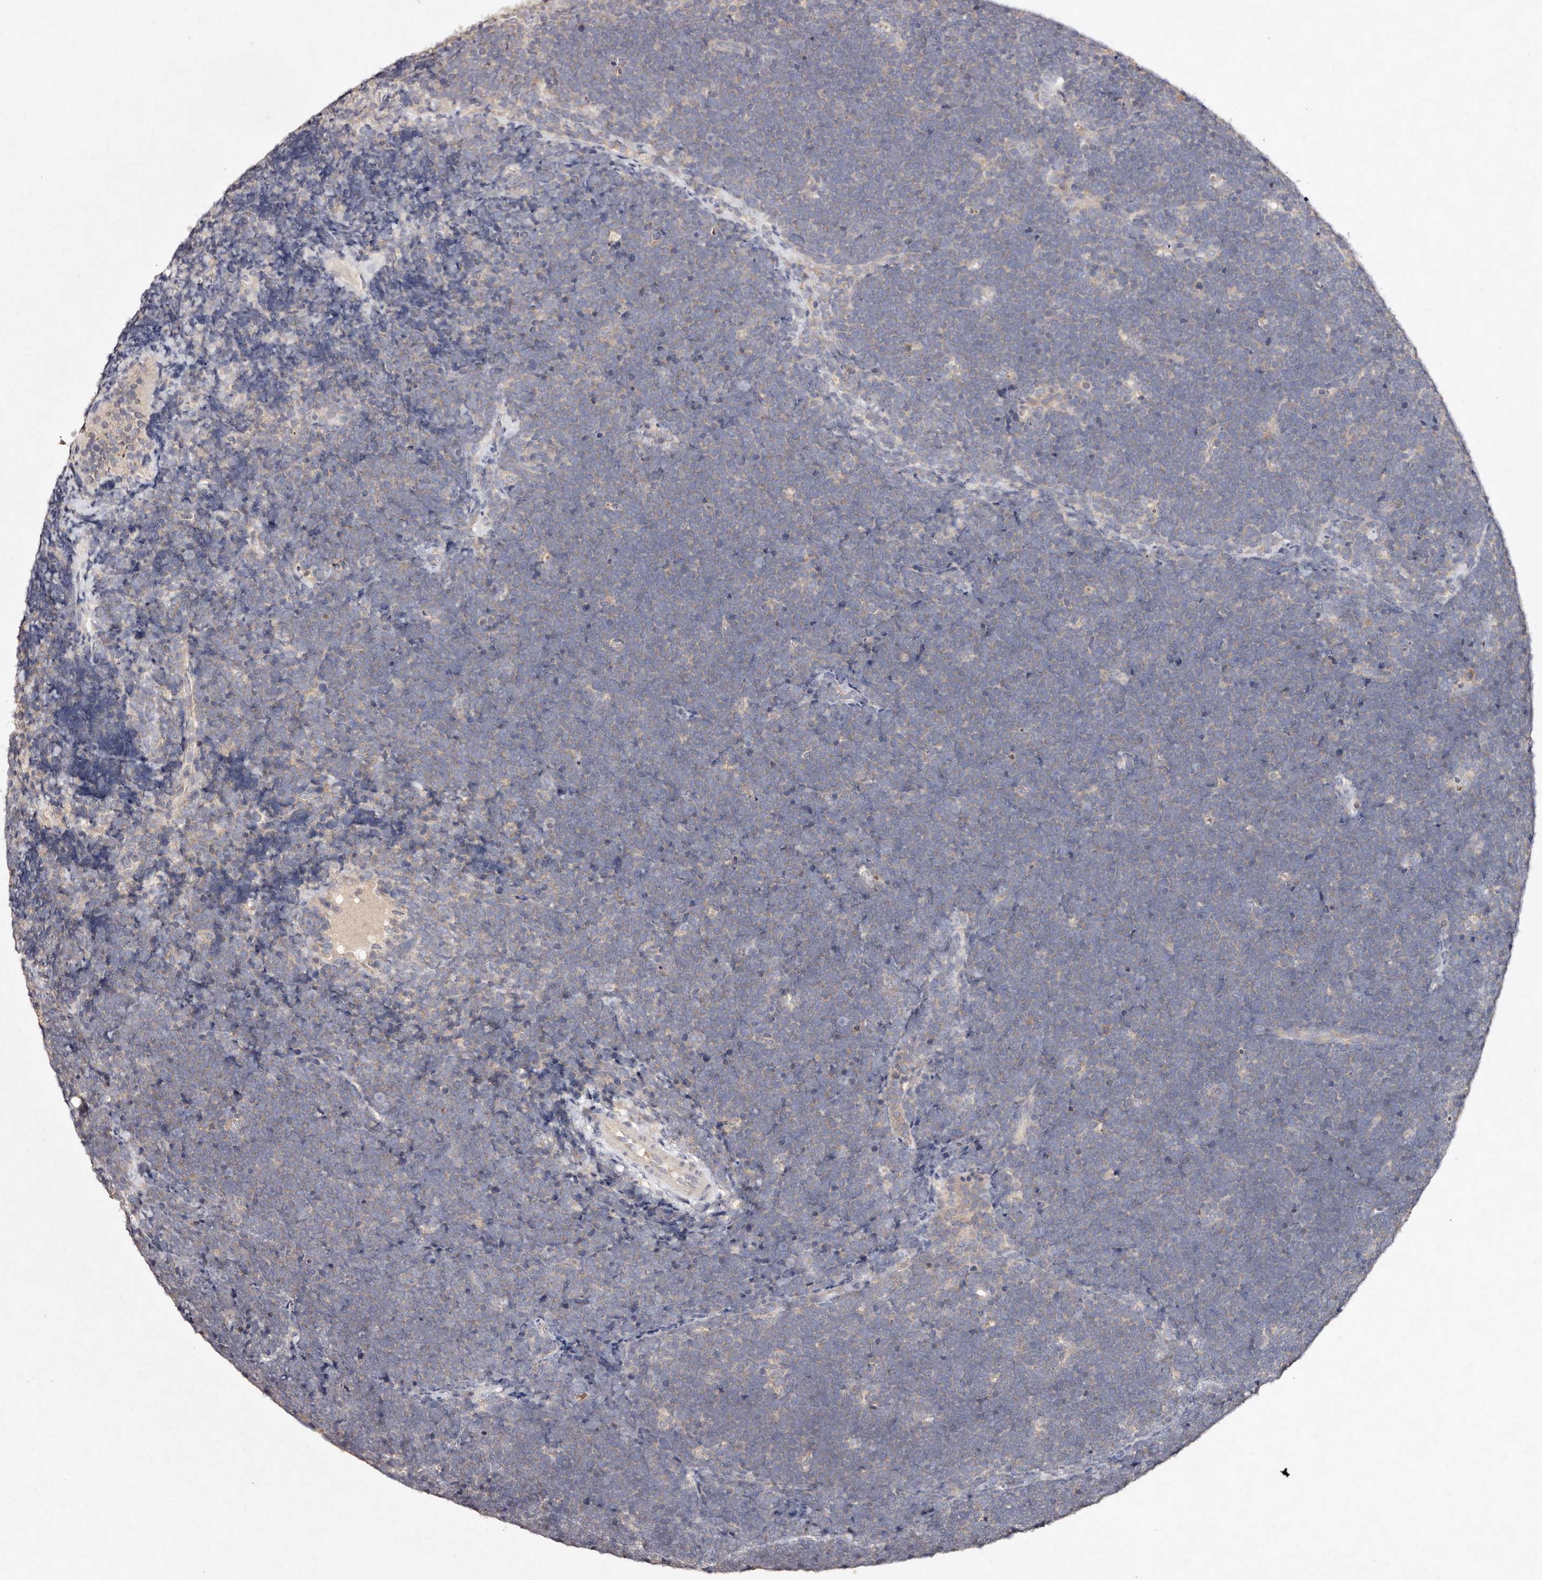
{"staining": {"intensity": "negative", "quantity": "none", "location": "none"}, "tissue": "lymphoma", "cell_type": "Tumor cells", "image_type": "cancer", "snomed": [{"axis": "morphology", "description": "Malignant lymphoma, non-Hodgkin's type, High grade"}, {"axis": "topography", "description": "Lymph node"}], "caption": "This image is of malignant lymphoma, non-Hodgkin's type (high-grade) stained with immunohistochemistry (IHC) to label a protein in brown with the nuclei are counter-stained blue. There is no staining in tumor cells.", "gene": "TSC2", "patient": {"sex": "male", "age": 13}}